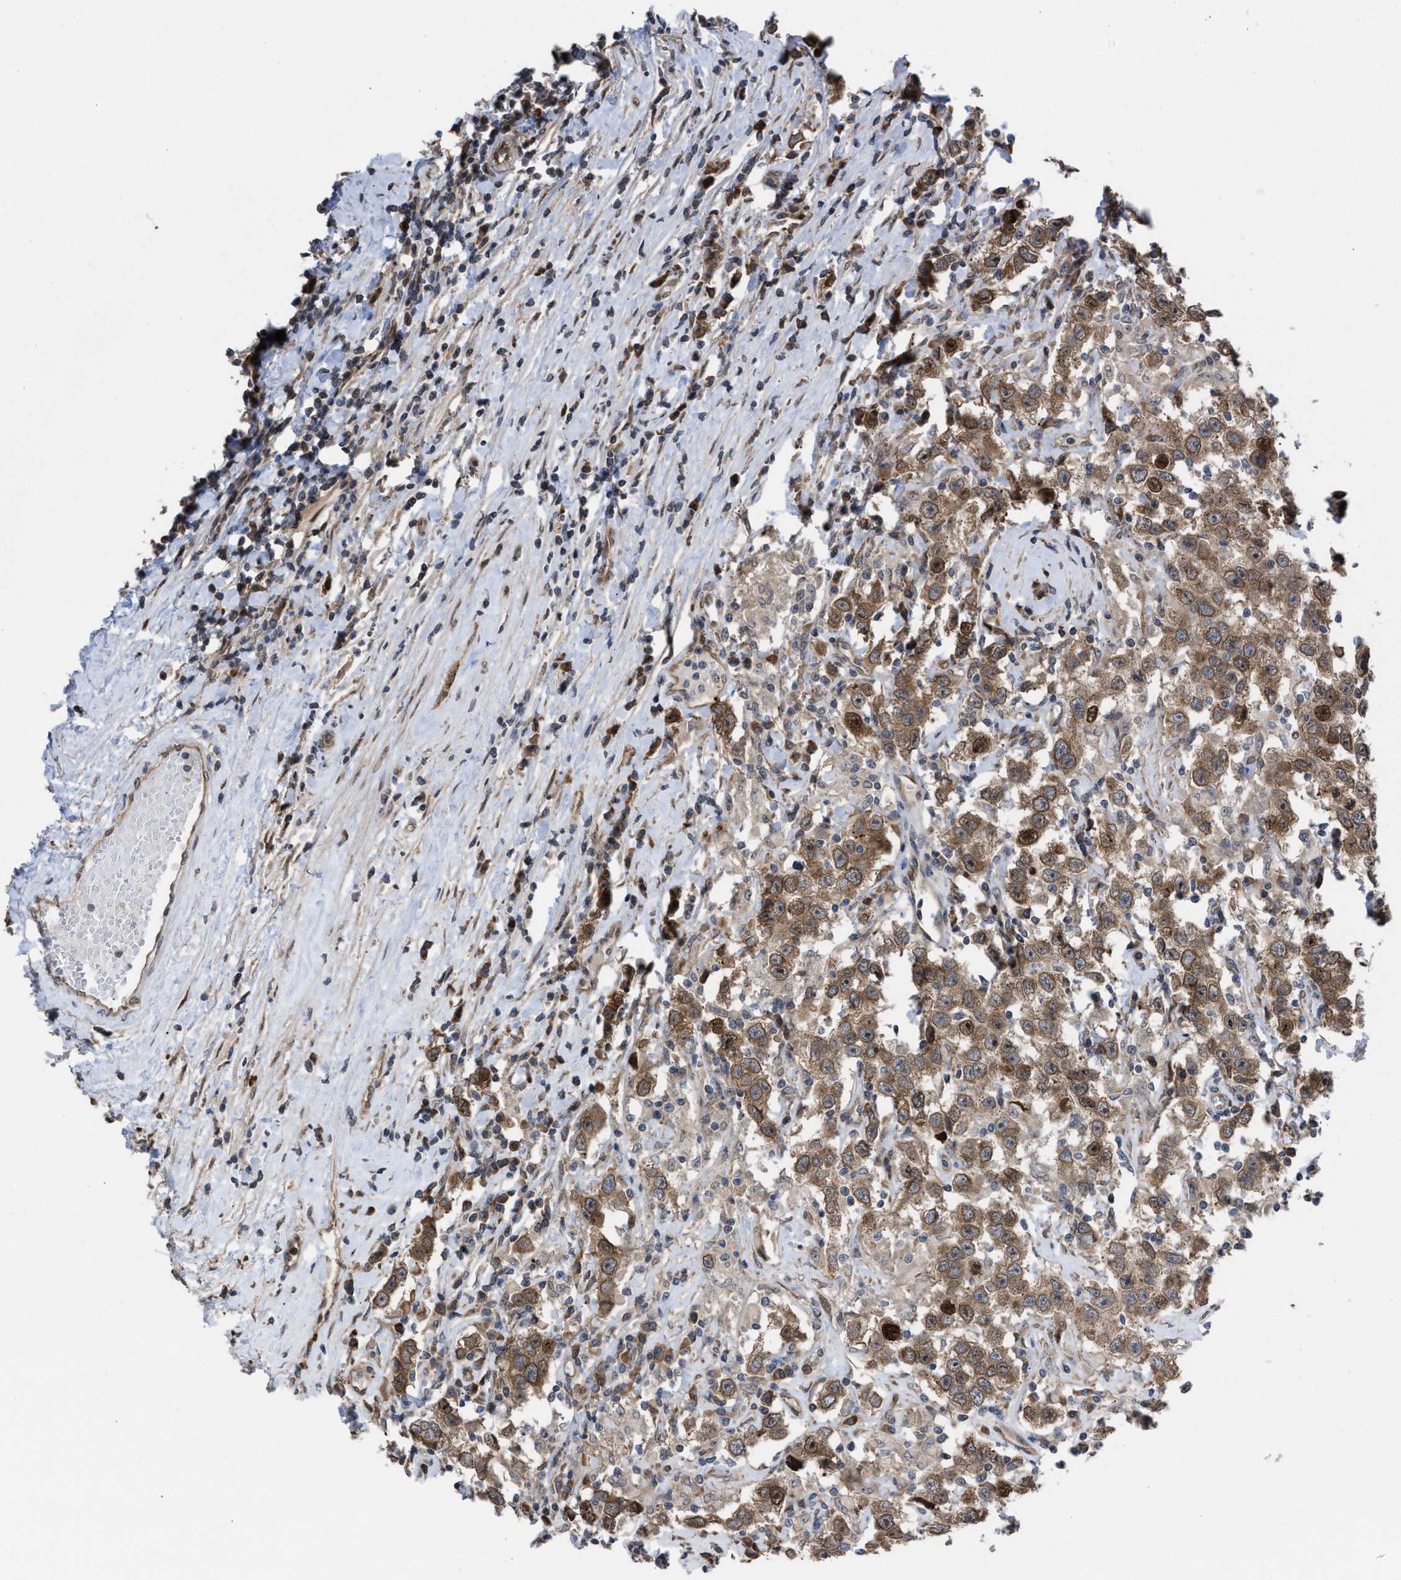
{"staining": {"intensity": "moderate", "quantity": ">75%", "location": "cytoplasmic/membranous"}, "tissue": "testis cancer", "cell_type": "Tumor cells", "image_type": "cancer", "snomed": [{"axis": "morphology", "description": "Seminoma, NOS"}, {"axis": "topography", "description": "Testis"}], "caption": "Approximately >75% of tumor cells in testis cancer exhibit moderate cytoplasmic/membranous protein positivity as visualized by brown immunohistochemical staining.", "gene": "TP53BP2", "patient": {"sex": "male", "age": 41}}